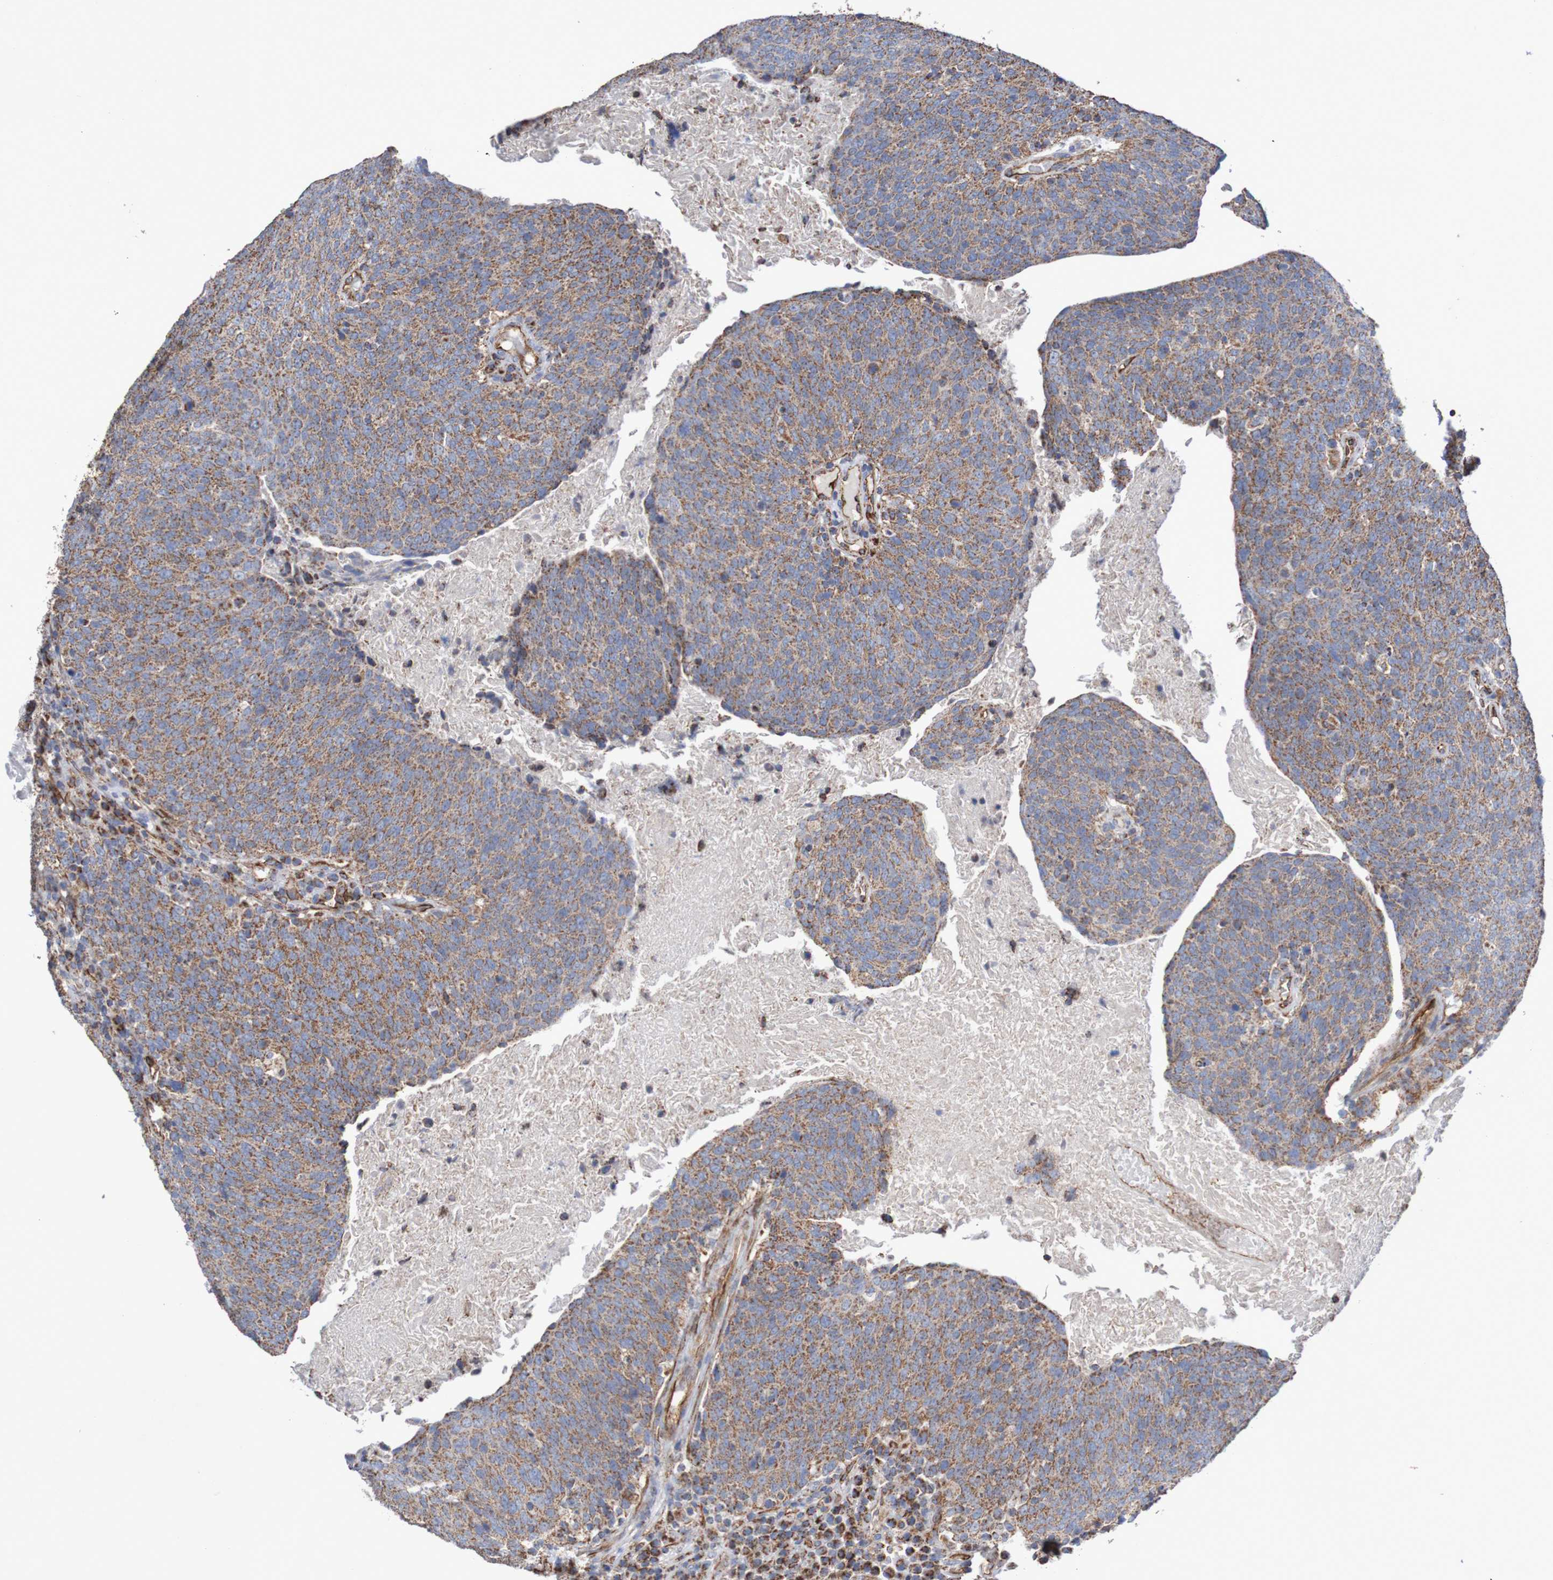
{"staining": {"intensity": "moderate", "quantity": ">75%", "location": "cytoplasmic/membranous"}, "tissue": "head and neck cancer", "cell_type": "Tumor cells", "image_type": "cancer", "snomed": [{"axis": "morphology", "description": "Squamous cell carcinoma, NOS"}, {"axis": "morphology", "description": "Squamous cell carcinoma, metastatic, NOS"}, {"axis": "topography", "description": "Lymph node"}, {"axis": "topography", "description": "Head-Neck"}], "caption": "Moderate cytoplasmic/membranous staining is identified in about >75% of tumor cells in head and neck cancer.", "gene": "MMEL1", "patient": {"sex": "male", "age": 62}}